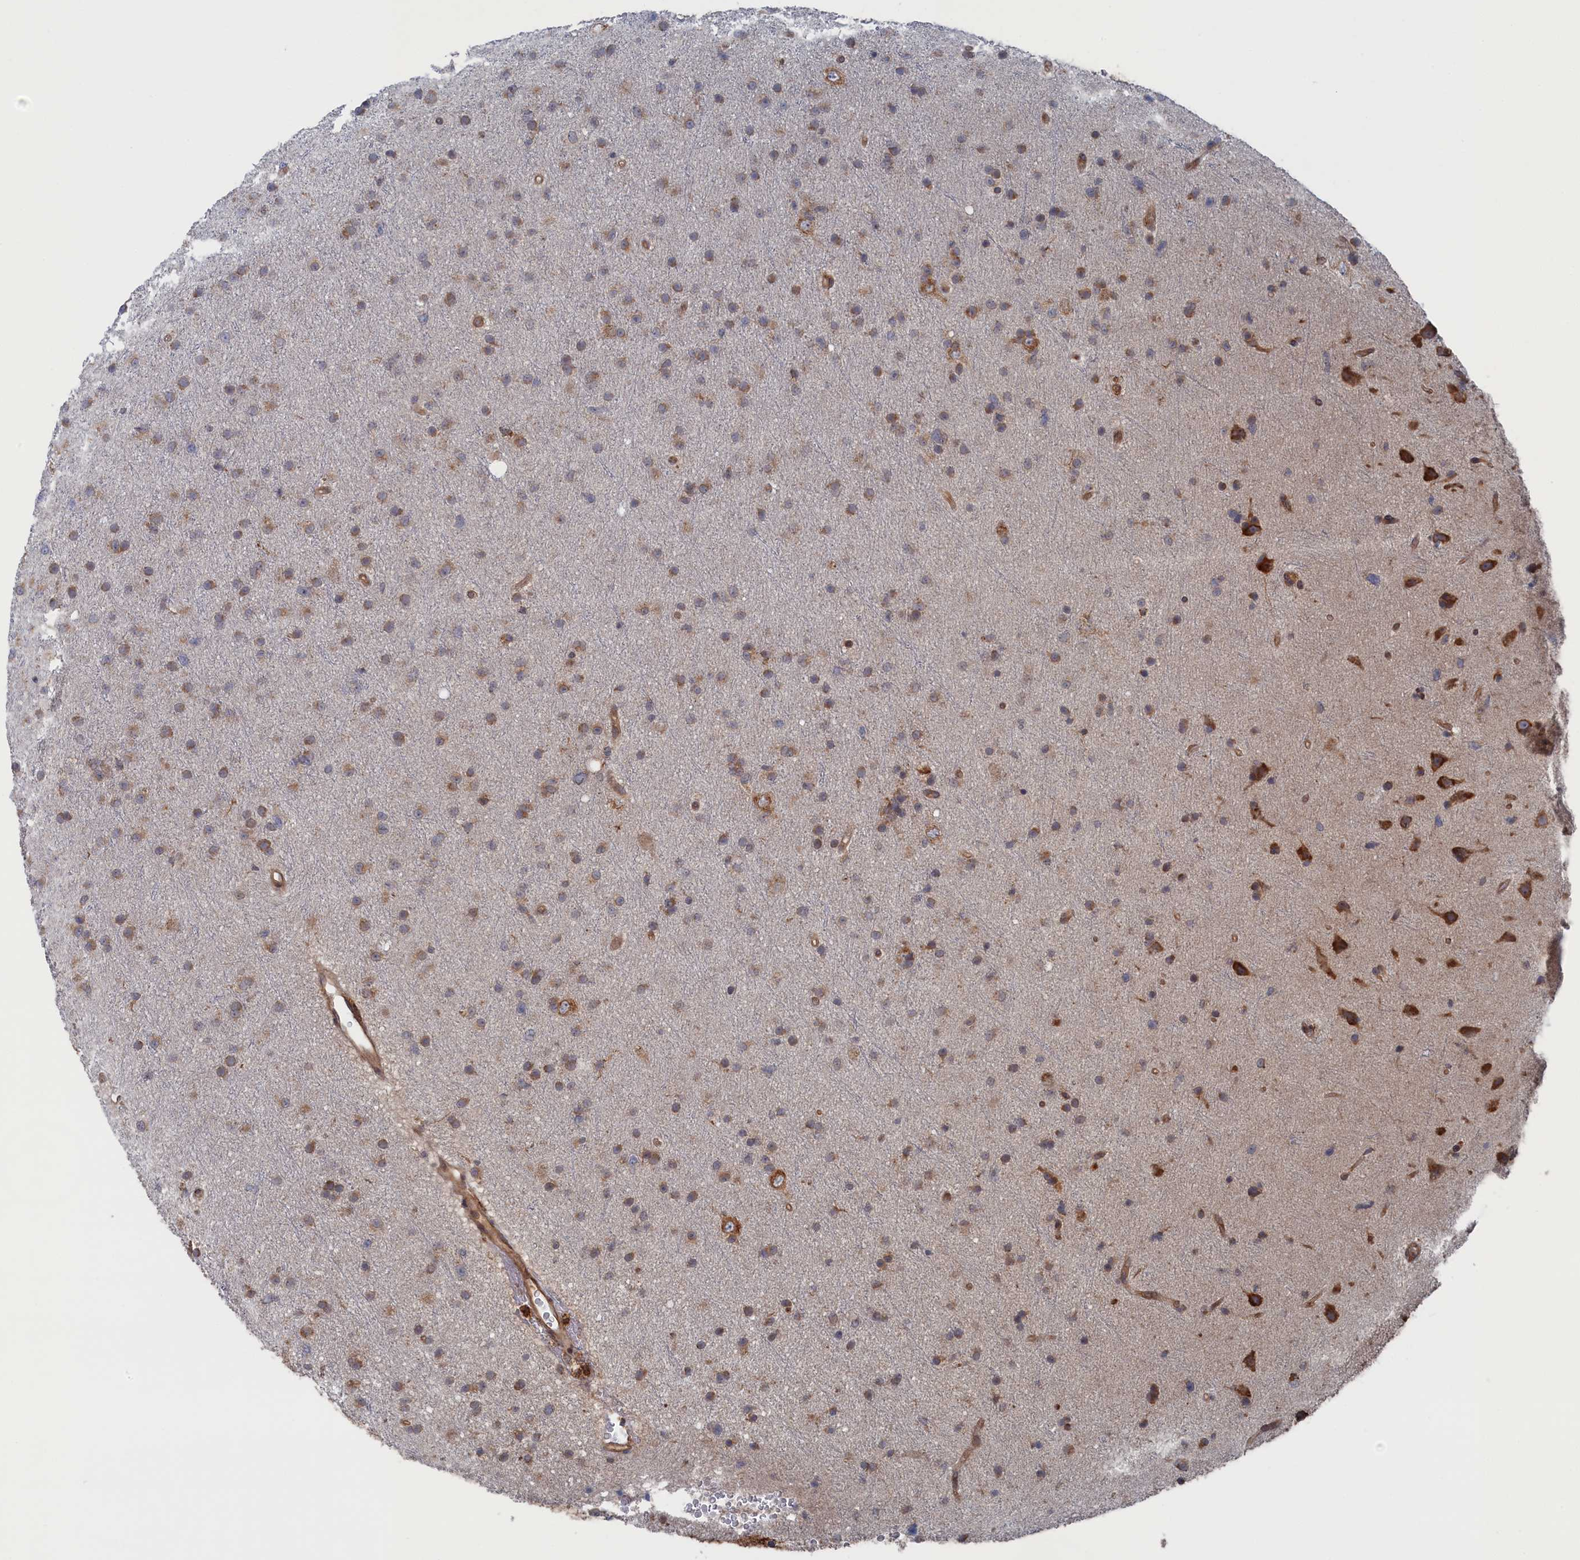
{"staining": {"intensity": "moderate", "quantity": "25%-75%", "location": "cytoplasmic/membranous"}, "tissue": "glioma", "cell_type": "Tumor cells", "image_type": "cancer", "snomed": [{"axis": "morphology", "description": "Glioma, malignant, Low grade"}, {"axis": "topography", "description": "Cerebral cortex"}], "caption": "Brown immunohistochemical staining in malignant glioma (low-grade) demonstrates moderate cytoplasmic/membranous positivity in approximately 25%-75% of tumor cells.", "gene": "BPIFB6", "patient": {"sex": "female", "age": 39}}